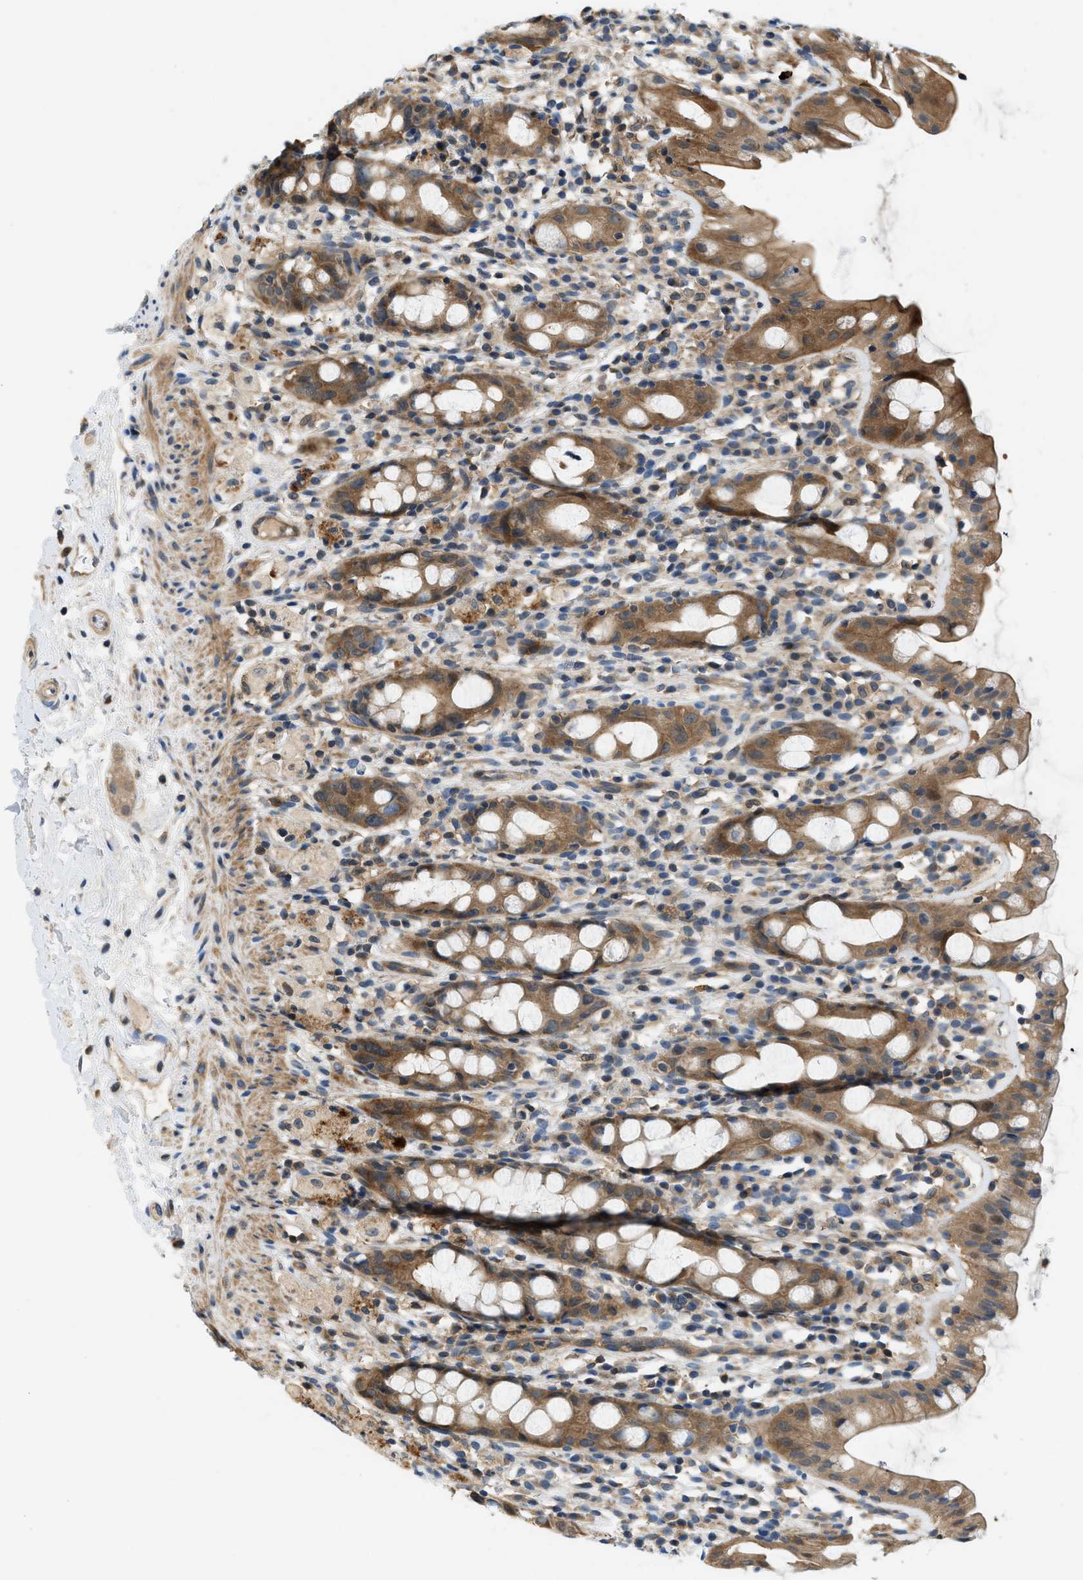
{"staining": {"intensity": "moderate", "quantity": ">75%", "location": "cytoplasmic/membranous"}, "tissue": "rectum", "cell_type": "Glandular cells", "image_type": "normal", "snomed": [{"axis": "morphology", "description": "Normal tissue, NOS"}, {"axis": "topography", "description": "Rectum"}], "caption": "Immunohistochemistry micrograph of unremarkable rectum stained for a protein (brown), which demonstrates medium levels of moderate cytoplasmic/membranous expression in approximately >75% of glandular cells.", "gene": "GPR31", "patient": {"sex": "male", "age": 44}}